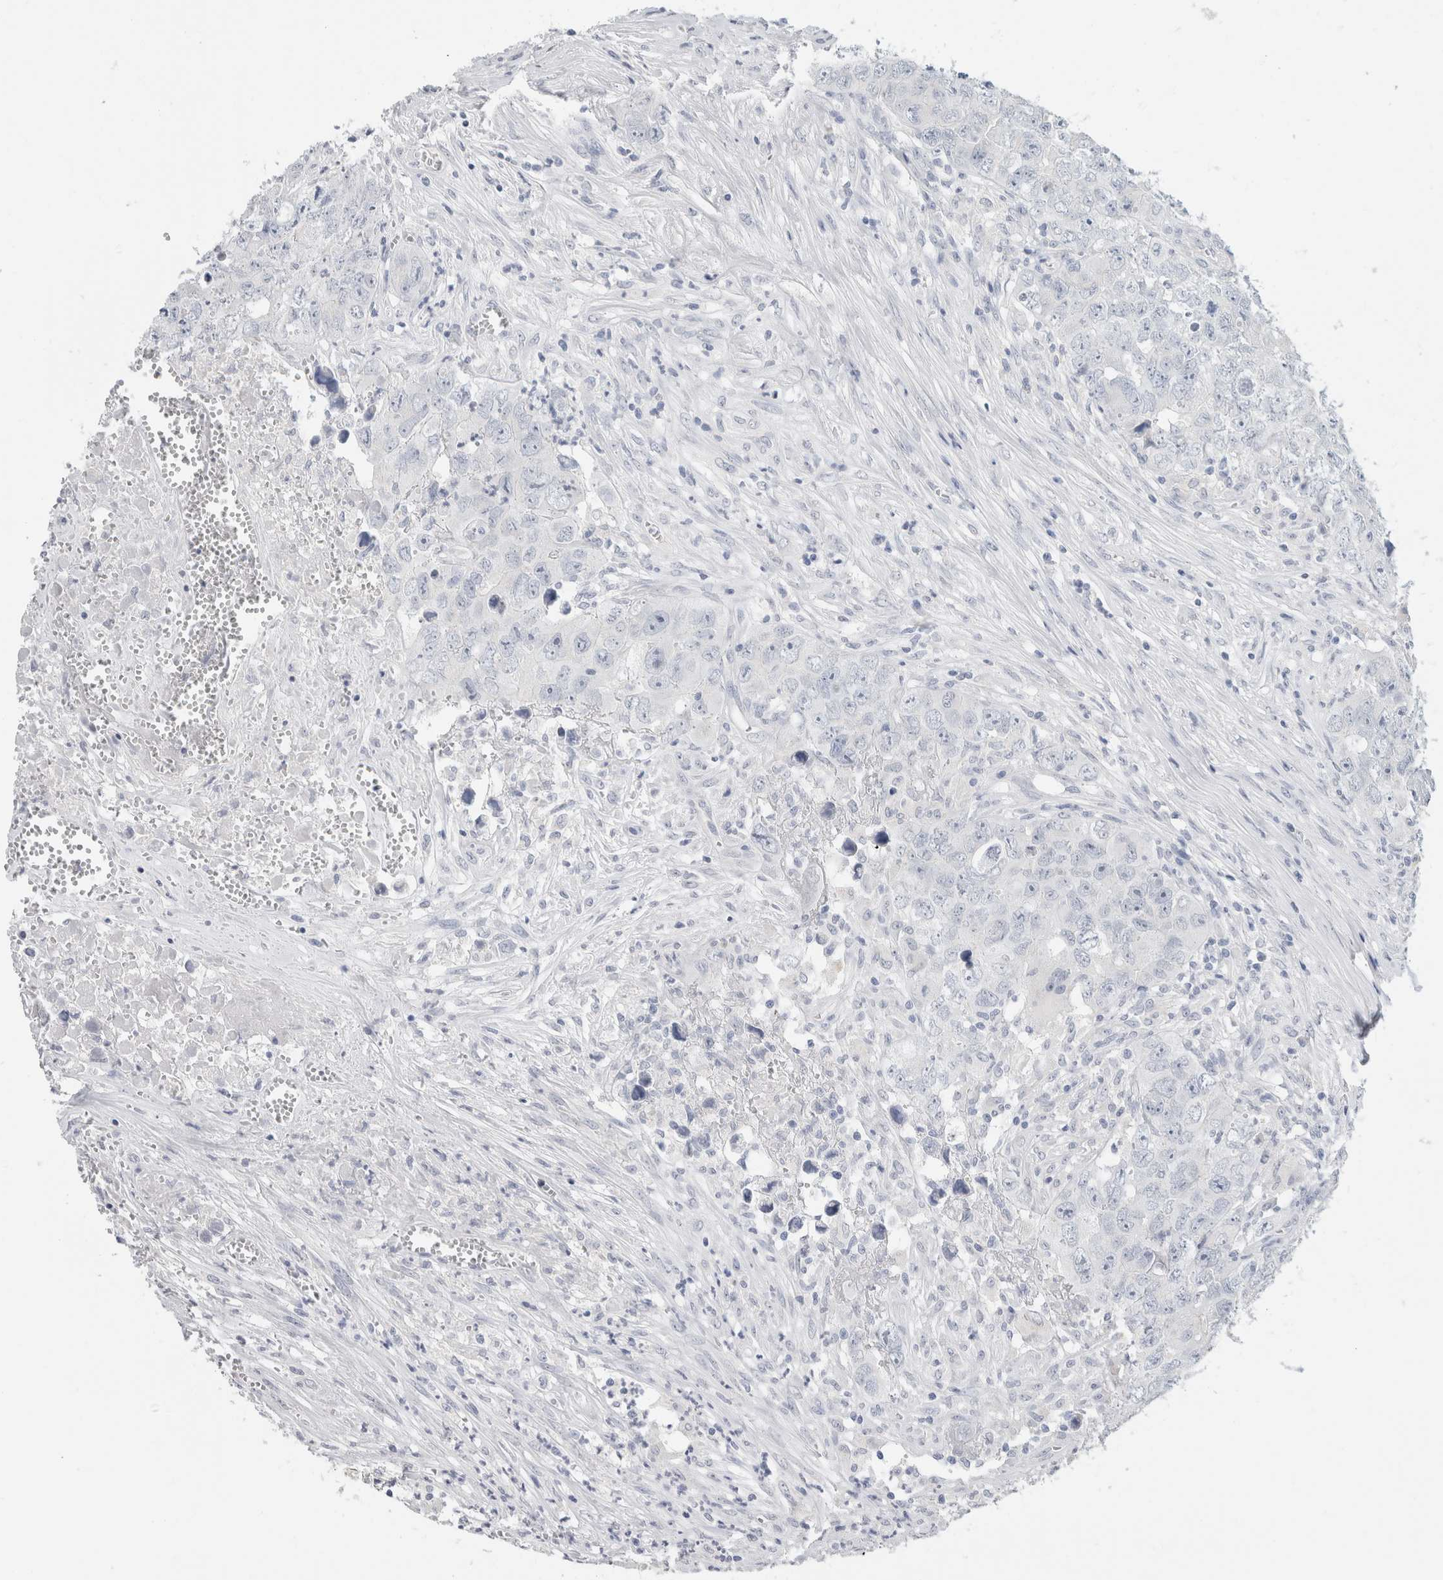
{"staining": {"intensity": "negative", "quantity": "none", "location": "none"}, "tissue": "testis cancer", "cell_type": "Tumor cells", "image_type": "cancer", "snomed": [{"axis": "morphology", "description": "Seminoma, NOS"}, {"axis": "morphology", "description": "Carcinoma, Embryonal, NOS"}, {"axis": "topography", "description": "Testis"}], "caption": "A histopathology image of testis cancer stained for a protein shows no brown staining in tumor cells.", "gene": "BCAN", "patient": {"sex": "male", "age": 43}}